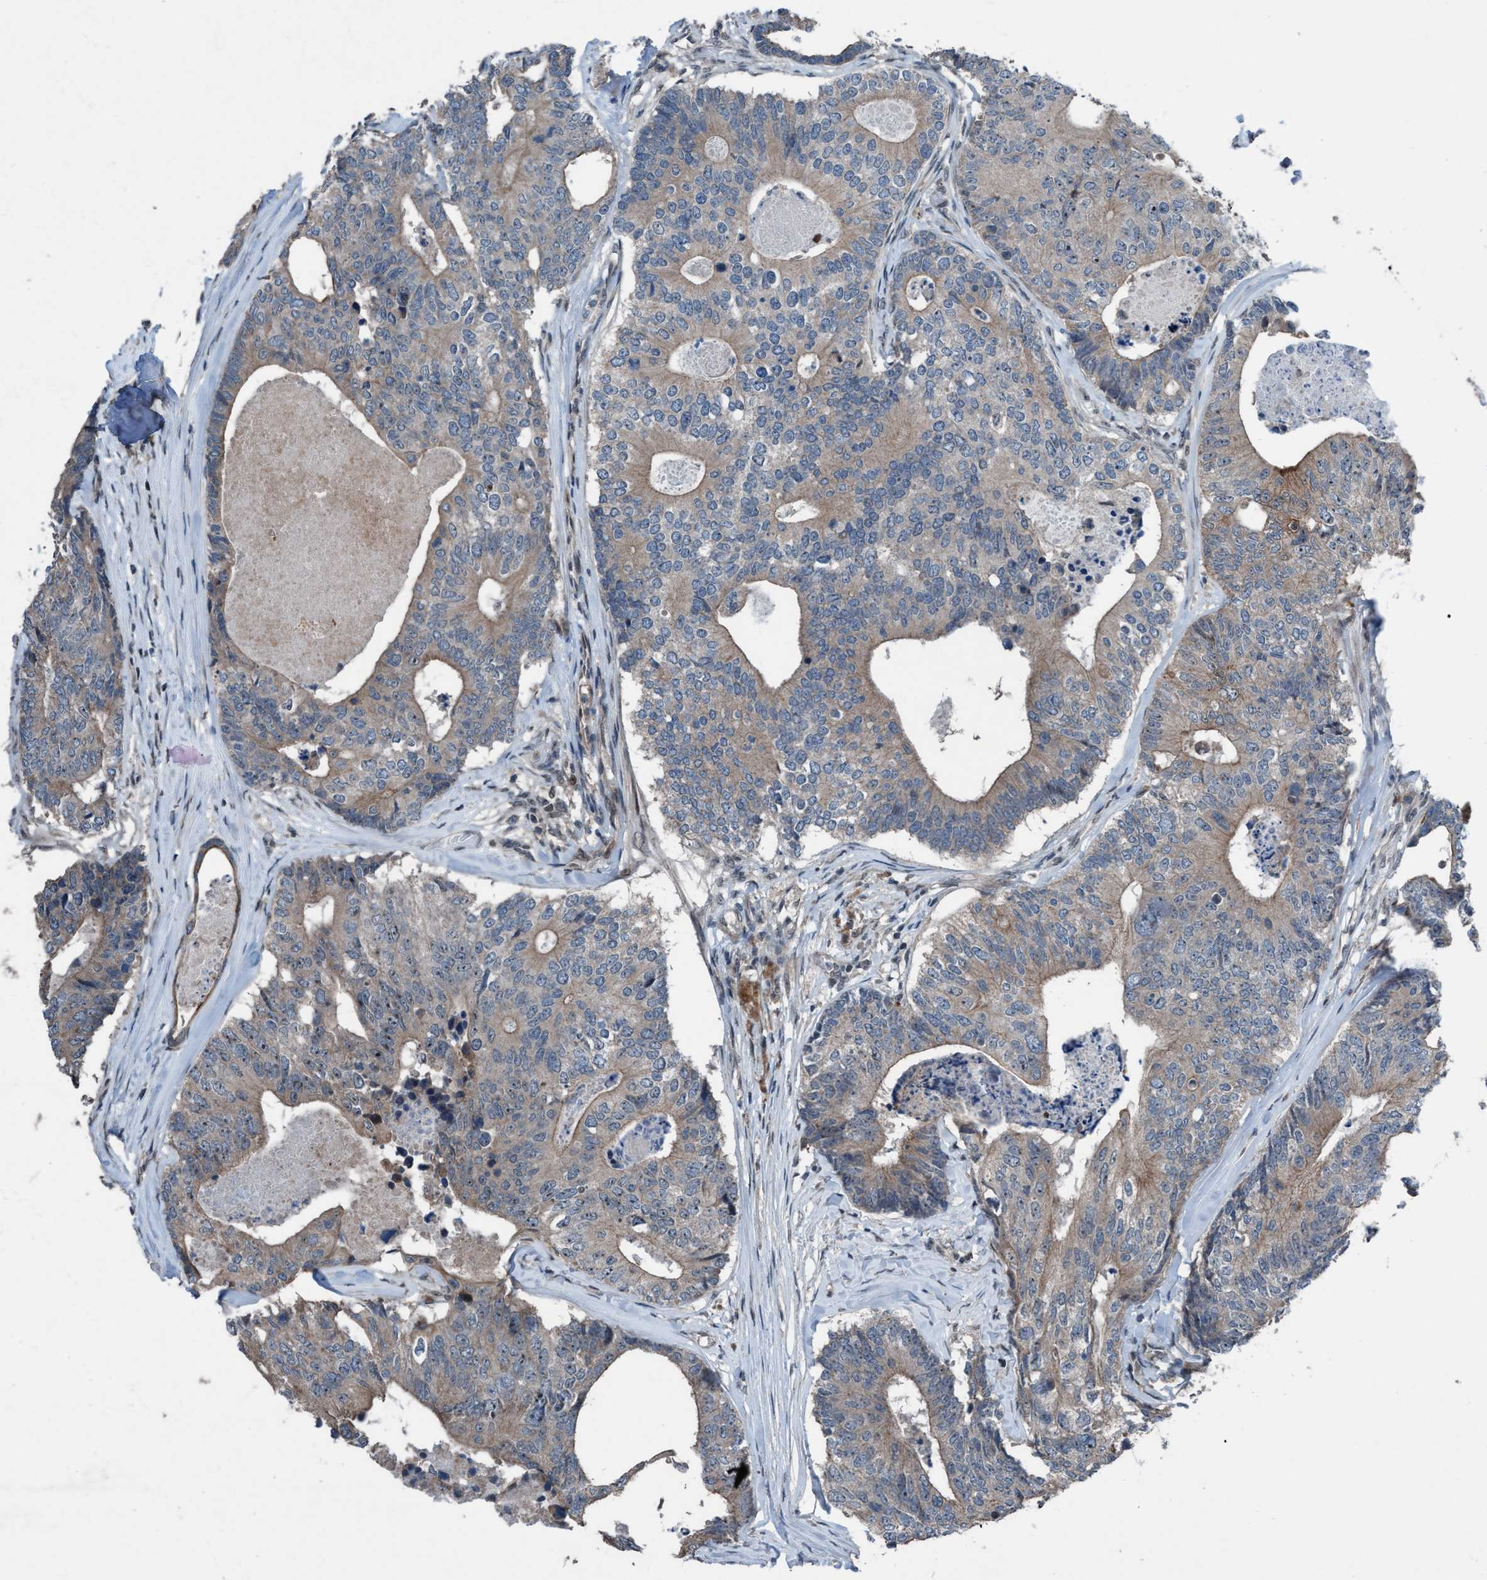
{"staining": {"intensity": "weak", "quantity": "25%-75%", "location": "cytoplasmic/membranous"}, "tissue": "colorectal cancer", "cell_type": "Tumor cells", "image_type": "cancer", "snomed": [{"axis": "morphology", "description": "Adenocarcinoma, NOS"}, {"axis": "topography", "description": "Colon"}], "caption": "A high-resolution histopathology image shows immunohistochemistry staining of colorectal adenocarcinoma, which exhibits weak cytoplasmic/membranous positivity in approximately 25%-75% of tumor cells.", "gene": "NISCH", "patient": {"sex": "female", "age": 67}}